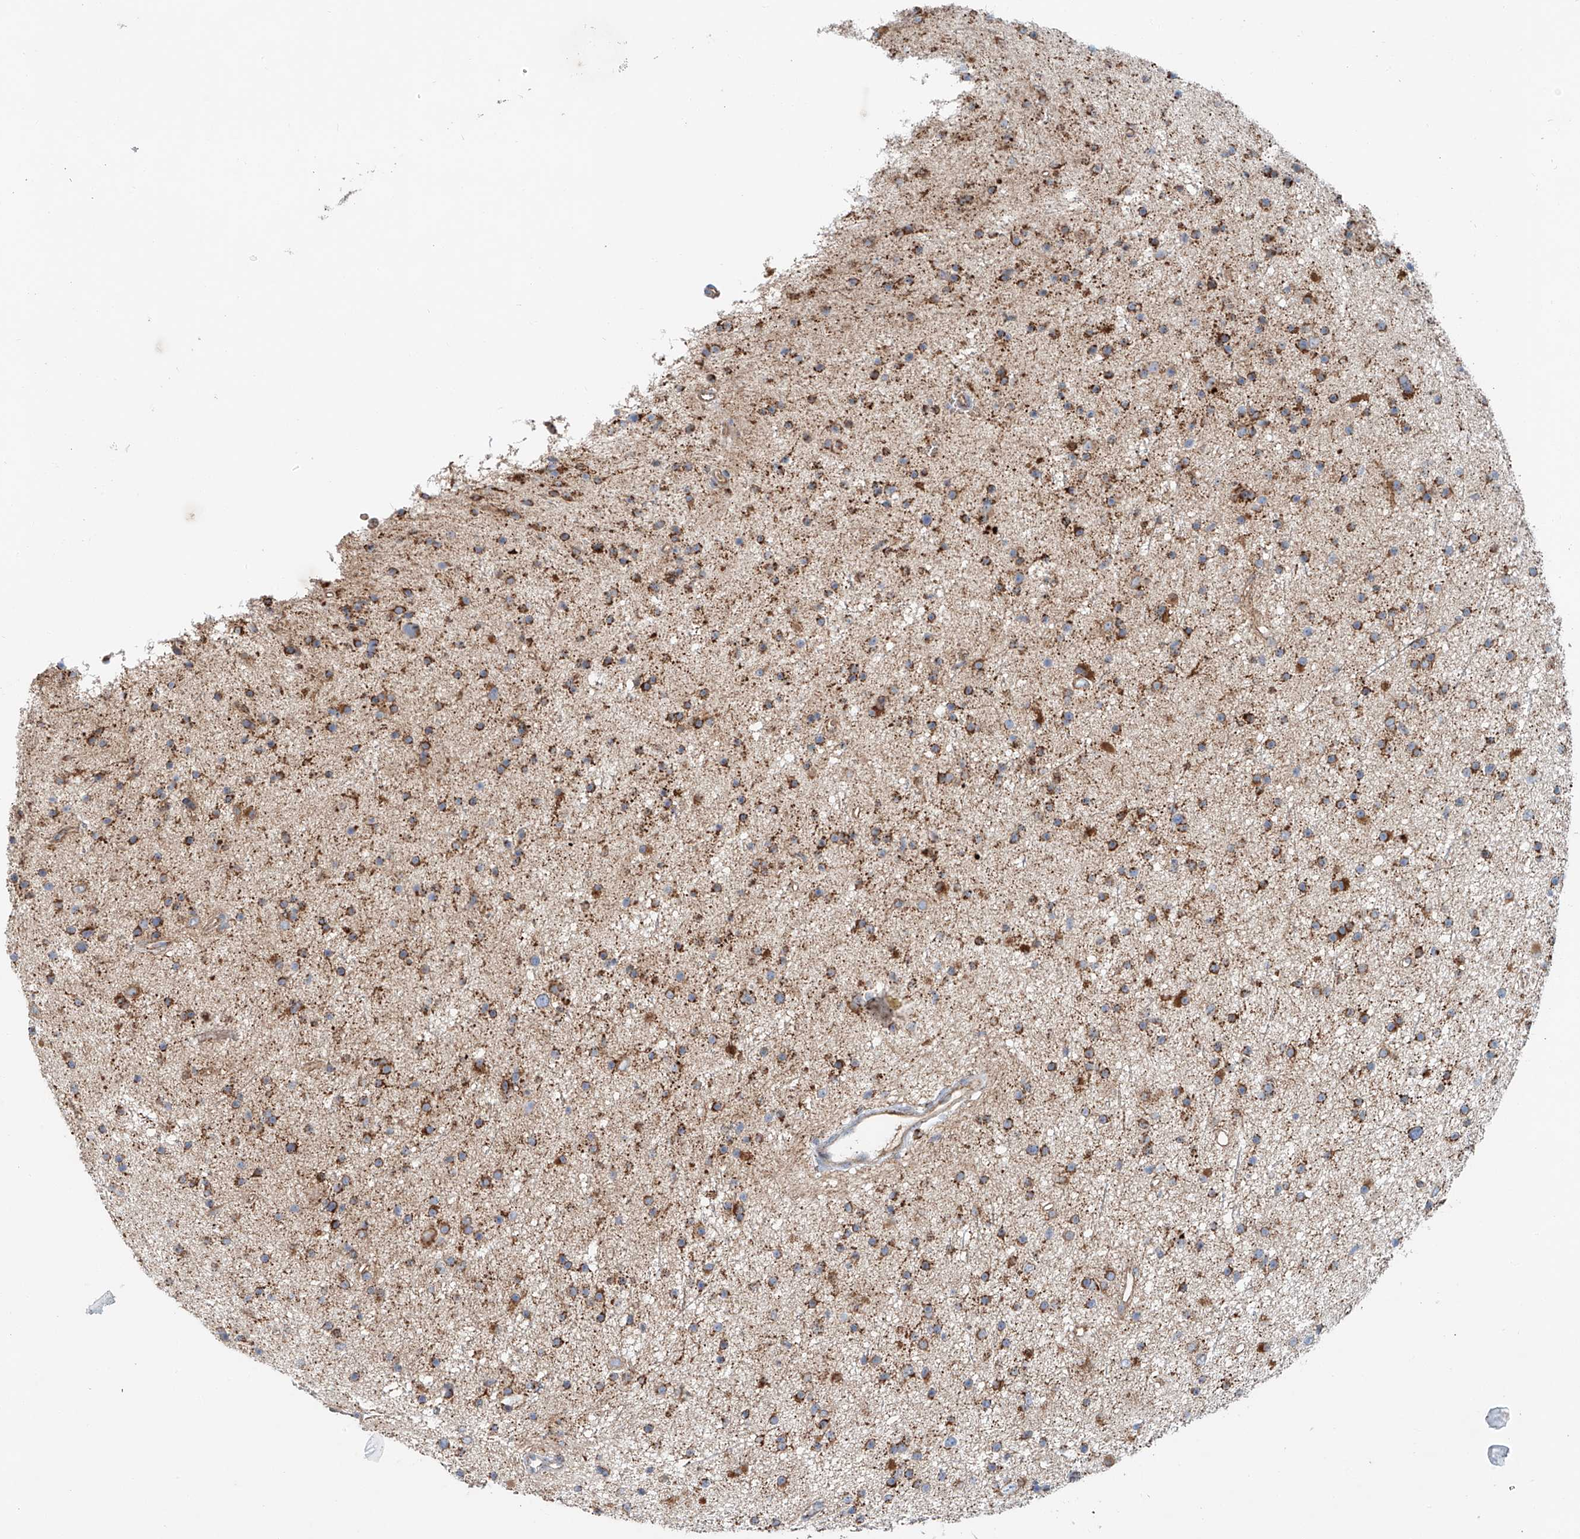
{"staining": {"intensity": "moderate", "quantity": ">75%", "location": "cytoplasmic/membranous"}, "tissue": "glioma", "cell_type": "Tumor cells", "image_type": "cancer", "snomed": [{"axis": "morphology", "description": "Glioma, malignant, Low grade"}, {"axis": "topography", "description": "Cerebral cortex"}], "caption": "Immunohistochemistry (IHC) photomicrograph of human glioma stained for a protein (brown), which shows medium levels of moderate cytoplasmic/membranous staining in about >75% of tumor cells.", "gene": "CARD10", "patient": {"sex": "female", "age": 39}}